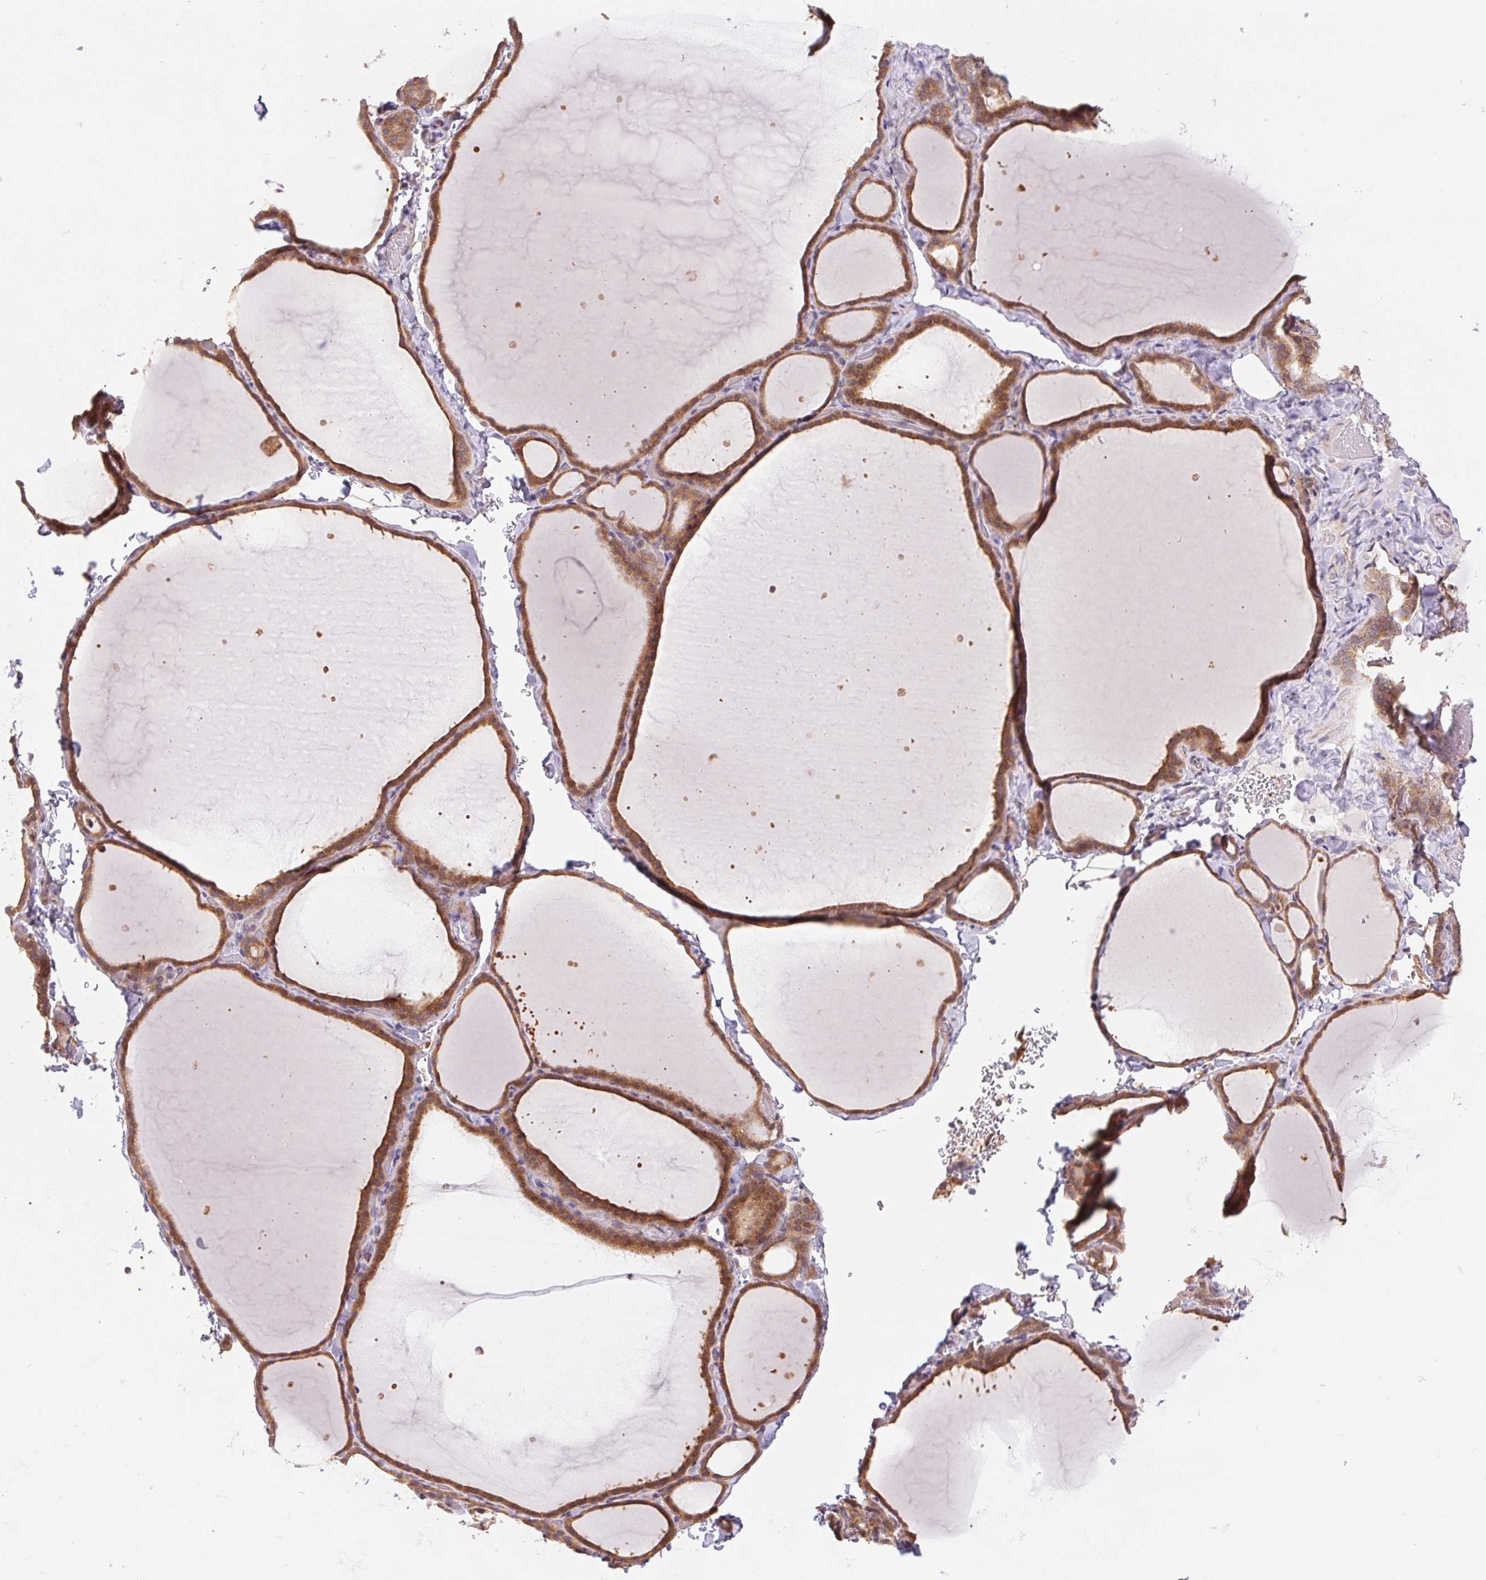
{"staining": {"intensity": "moderate", "quantity": "25%-75%", "location": "cytoplasmic/membranous,nuclear"}, "tissue": "thyroid gland", "cell_type": "Glandular cells", "image_type": "normal", "snomed": [{"axis": "morphology", "description": "Normal tissue, NOS"}, {"axis": "topography", "description": "Thyroid gland"}], "caption": "Thyroid gland was stained to show a protein in brown. There is medium levels of moderate cytoplasmic/membranous,nuclear expression in approximately 25%-75% of glandular cells. (brown staining indicates protein expression, while blue staining denotes nuclei).", "gene": "RRM1", "patient": {"sex": "female", "age": 22}}